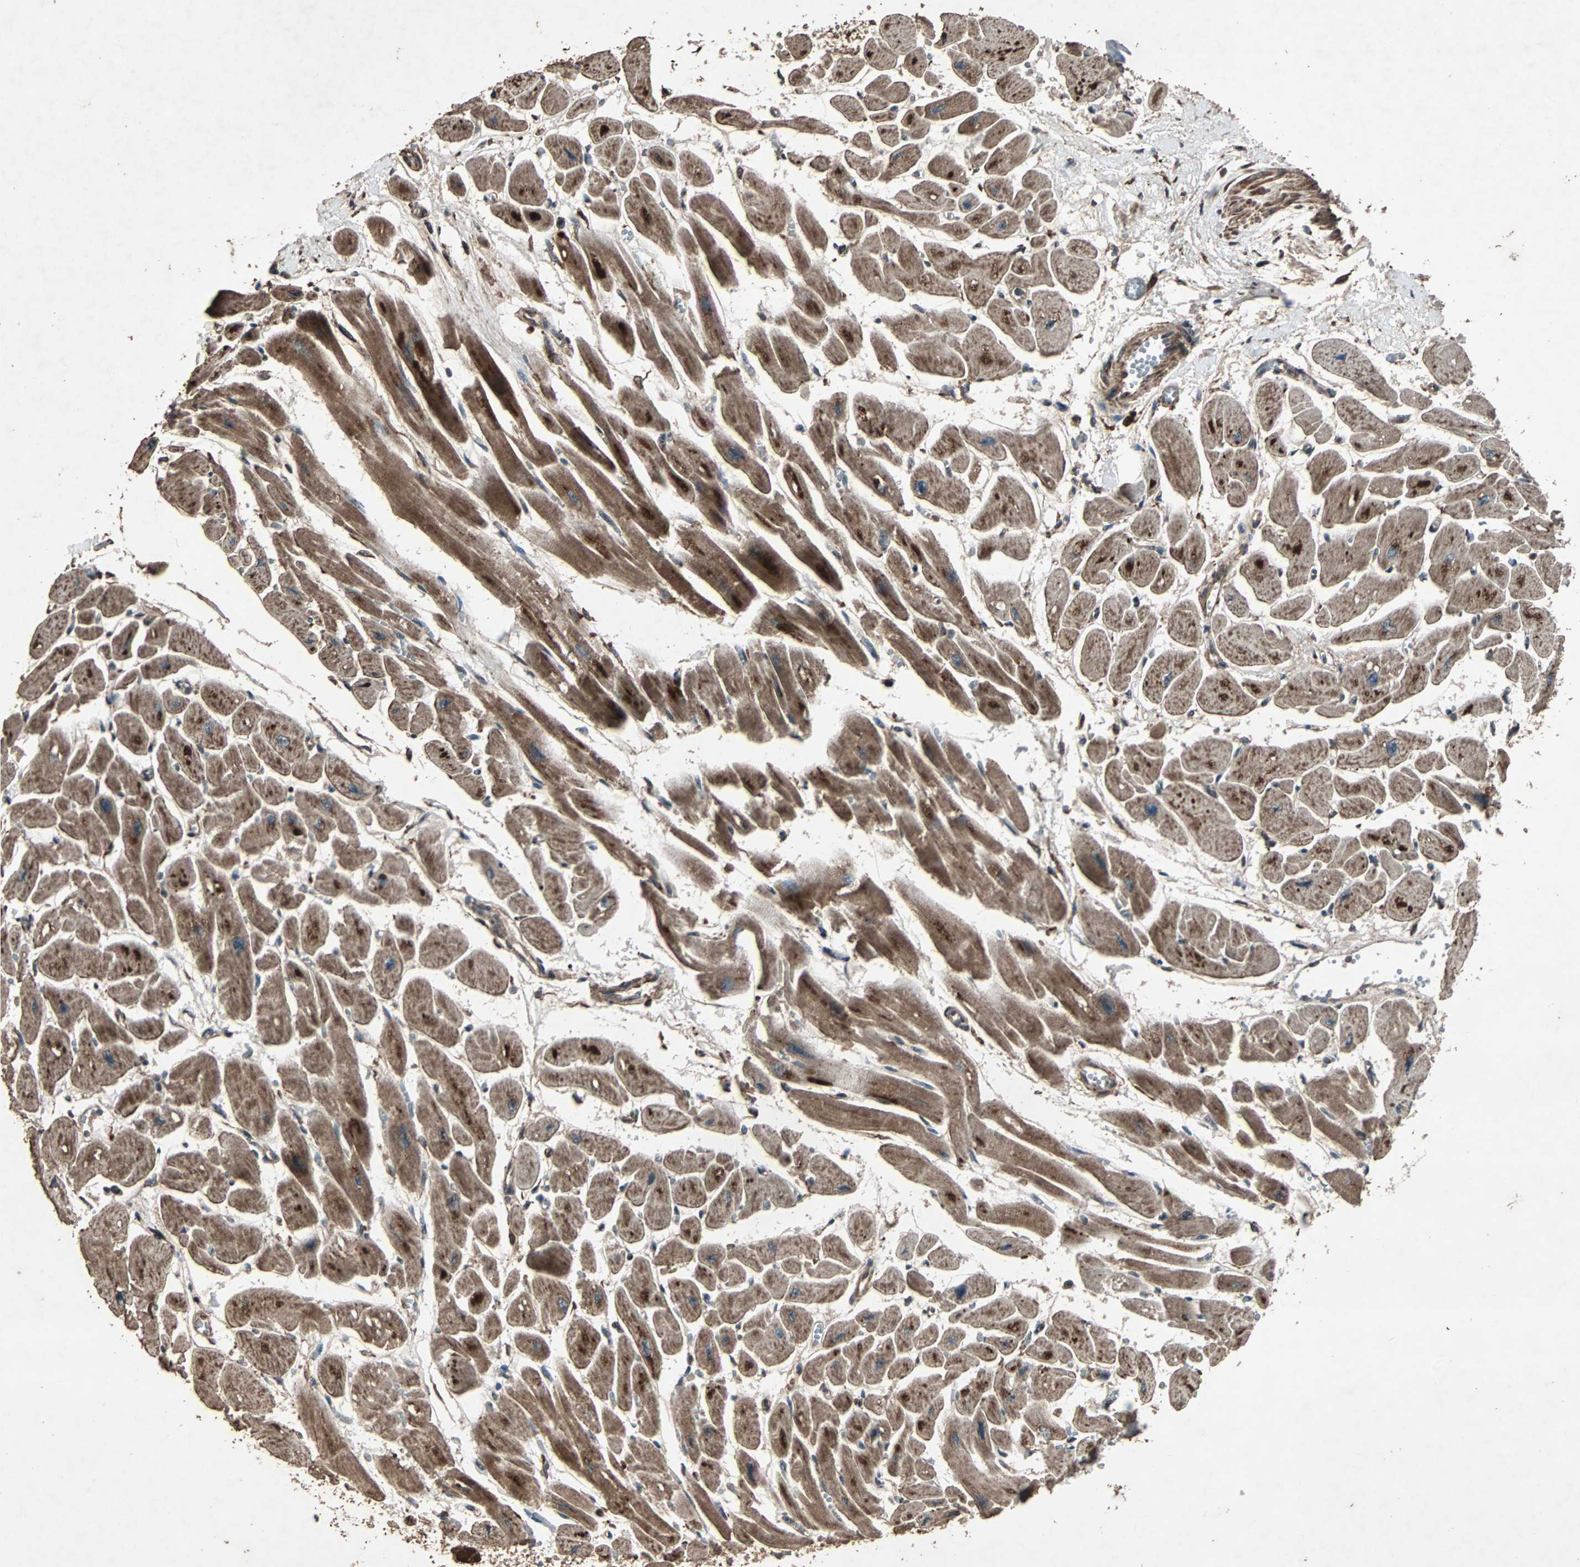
{"staining": {"intensity": "strong", "quantity": ">75%", "location": "cytoplasmic/membranous"}, "tissue": "heart muscle", "cell_type": "Cardiomyocytes", "image_type": "normal", "snomed": [{"axis": "morphology", "description": "Normal tissue, NOS"}, {"axis": "topography", "description": "Heart"}], "caption": "An IHC photomicrograph of benign tissue is shown. Protein staining in brown labels strong cytoplasmic/membranous positivity in heart muscle within cardiomyocytes. The staining was performed using DAB (3,3'-diaminobenzidine), with brown indicating positive protein expression. Nuclei are stained blue with hematoxylin.", "gene": "LAMTOR5", "patient": {"sex": "female", "age": 54}}